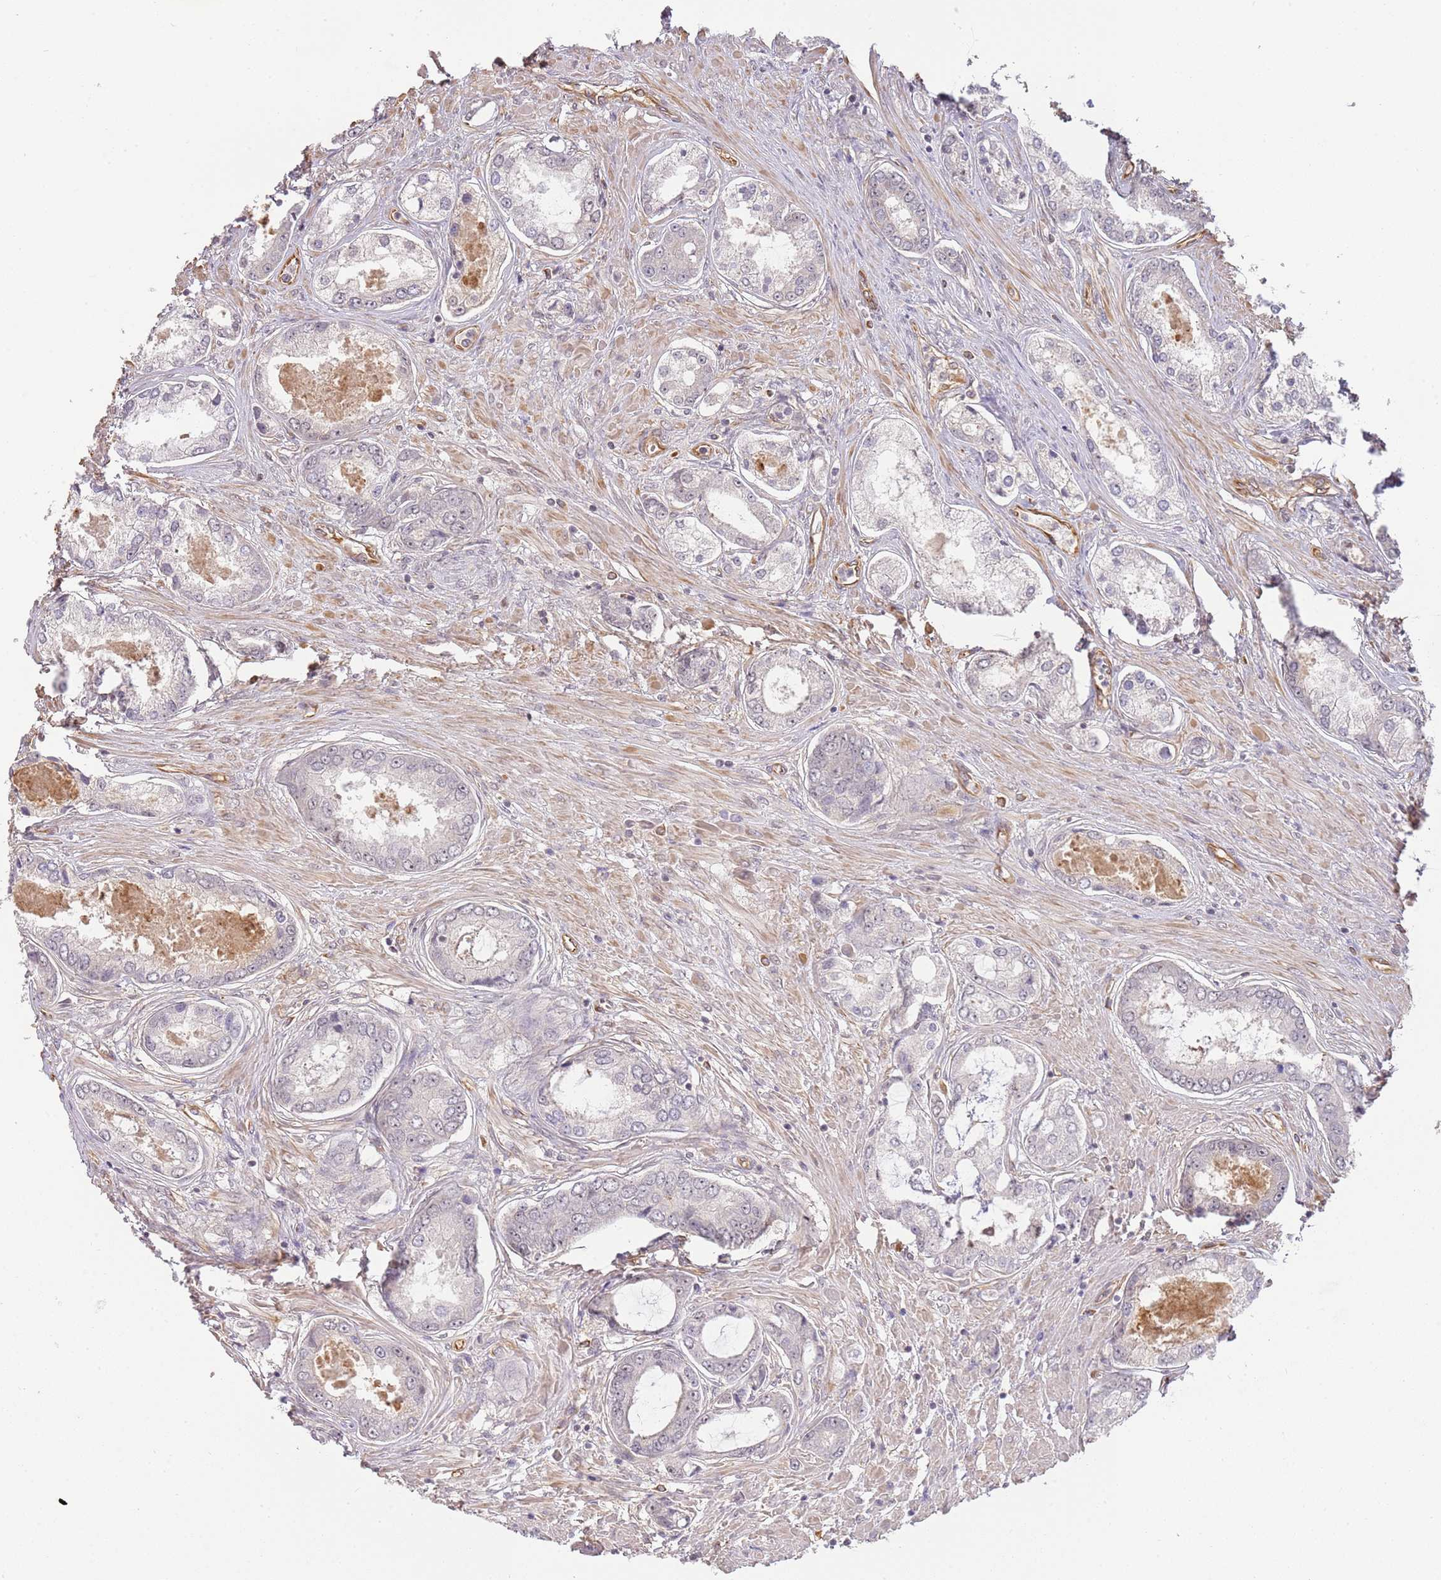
{"staining": {"intensity": "negative", "quantity": "none", "location": "none"}, "tissue": "prostate cancer", "cell_type": "Tumor cells", "image_type": "cancer", "snomed": [{"axis": "morphology", "description": "Adenocarcinoma, Low grade"}, {"axis": "topography", "description": "Prostate"}], "caption": "Immunohistochemistry (IHC) micrograph of prostate cancer (adenocarcinoma (low-grade)) stained for a protein (brown), which demonstrates no staining in tumor cells. Brightfield microscopy of immunohistochemistry (IHC) stained with DAB (3,3'-diaminobenzidine) (brown) and hematoxylin (blue), captured at high magnification.", "gene": "SURF2", "patient": {"sex": "male", "age": 68}}